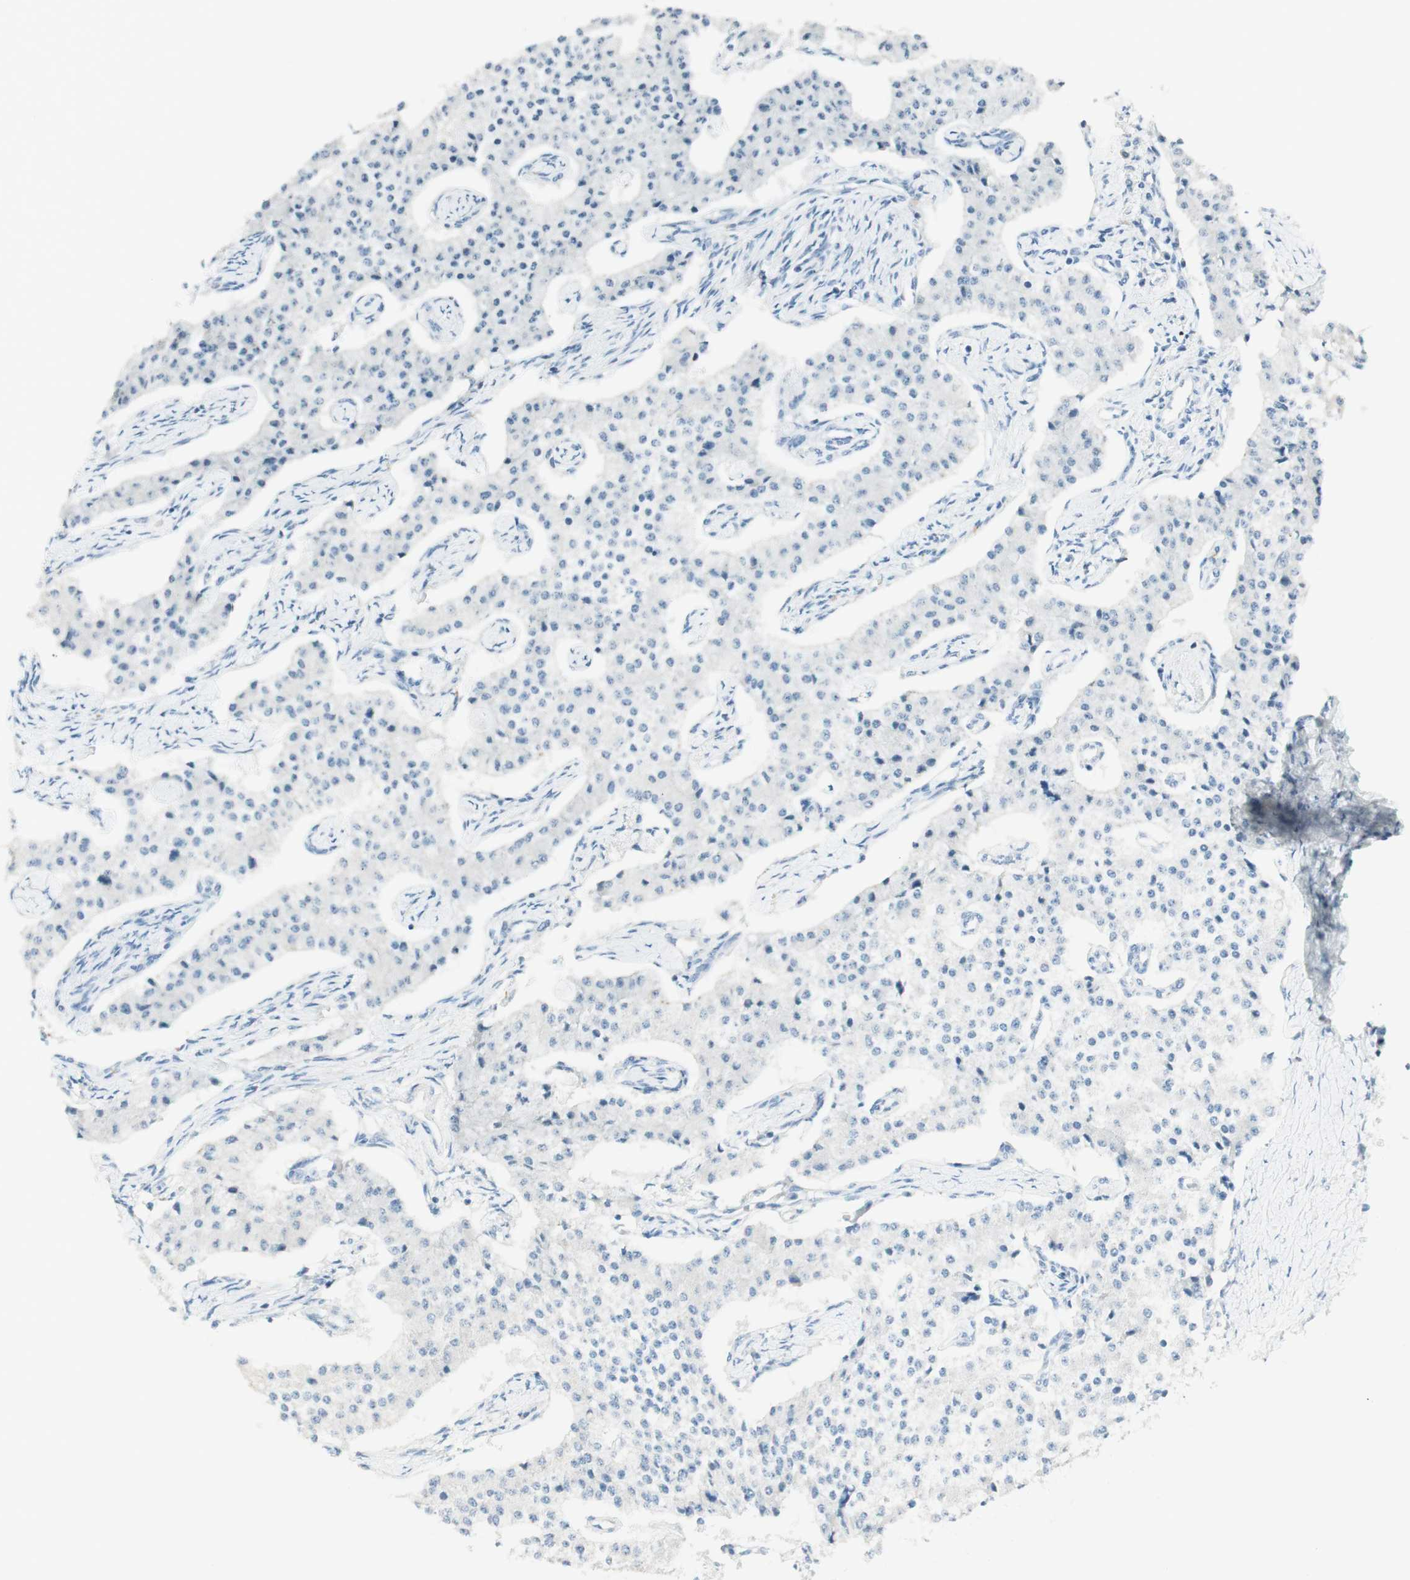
{"staining": {"intensity": "negative", "quantity": "none", "location": "none"}, "tissue": "carcinoid", "cell_type": "Tumor cells", "image_type": "cancer", "snomed": [{"axis": "morphology", "description": "Carcinoid, malignant, NOS"}, {"axis": "topography", "description": "Colon"}], "caption": "IHC photomicrograph of neoplastic tissue: human carcinoid stained with DAB shows no significant protein staining in tumor cells.", "gene": "ART3", "patient": {"sex": "female", "age": 52}}